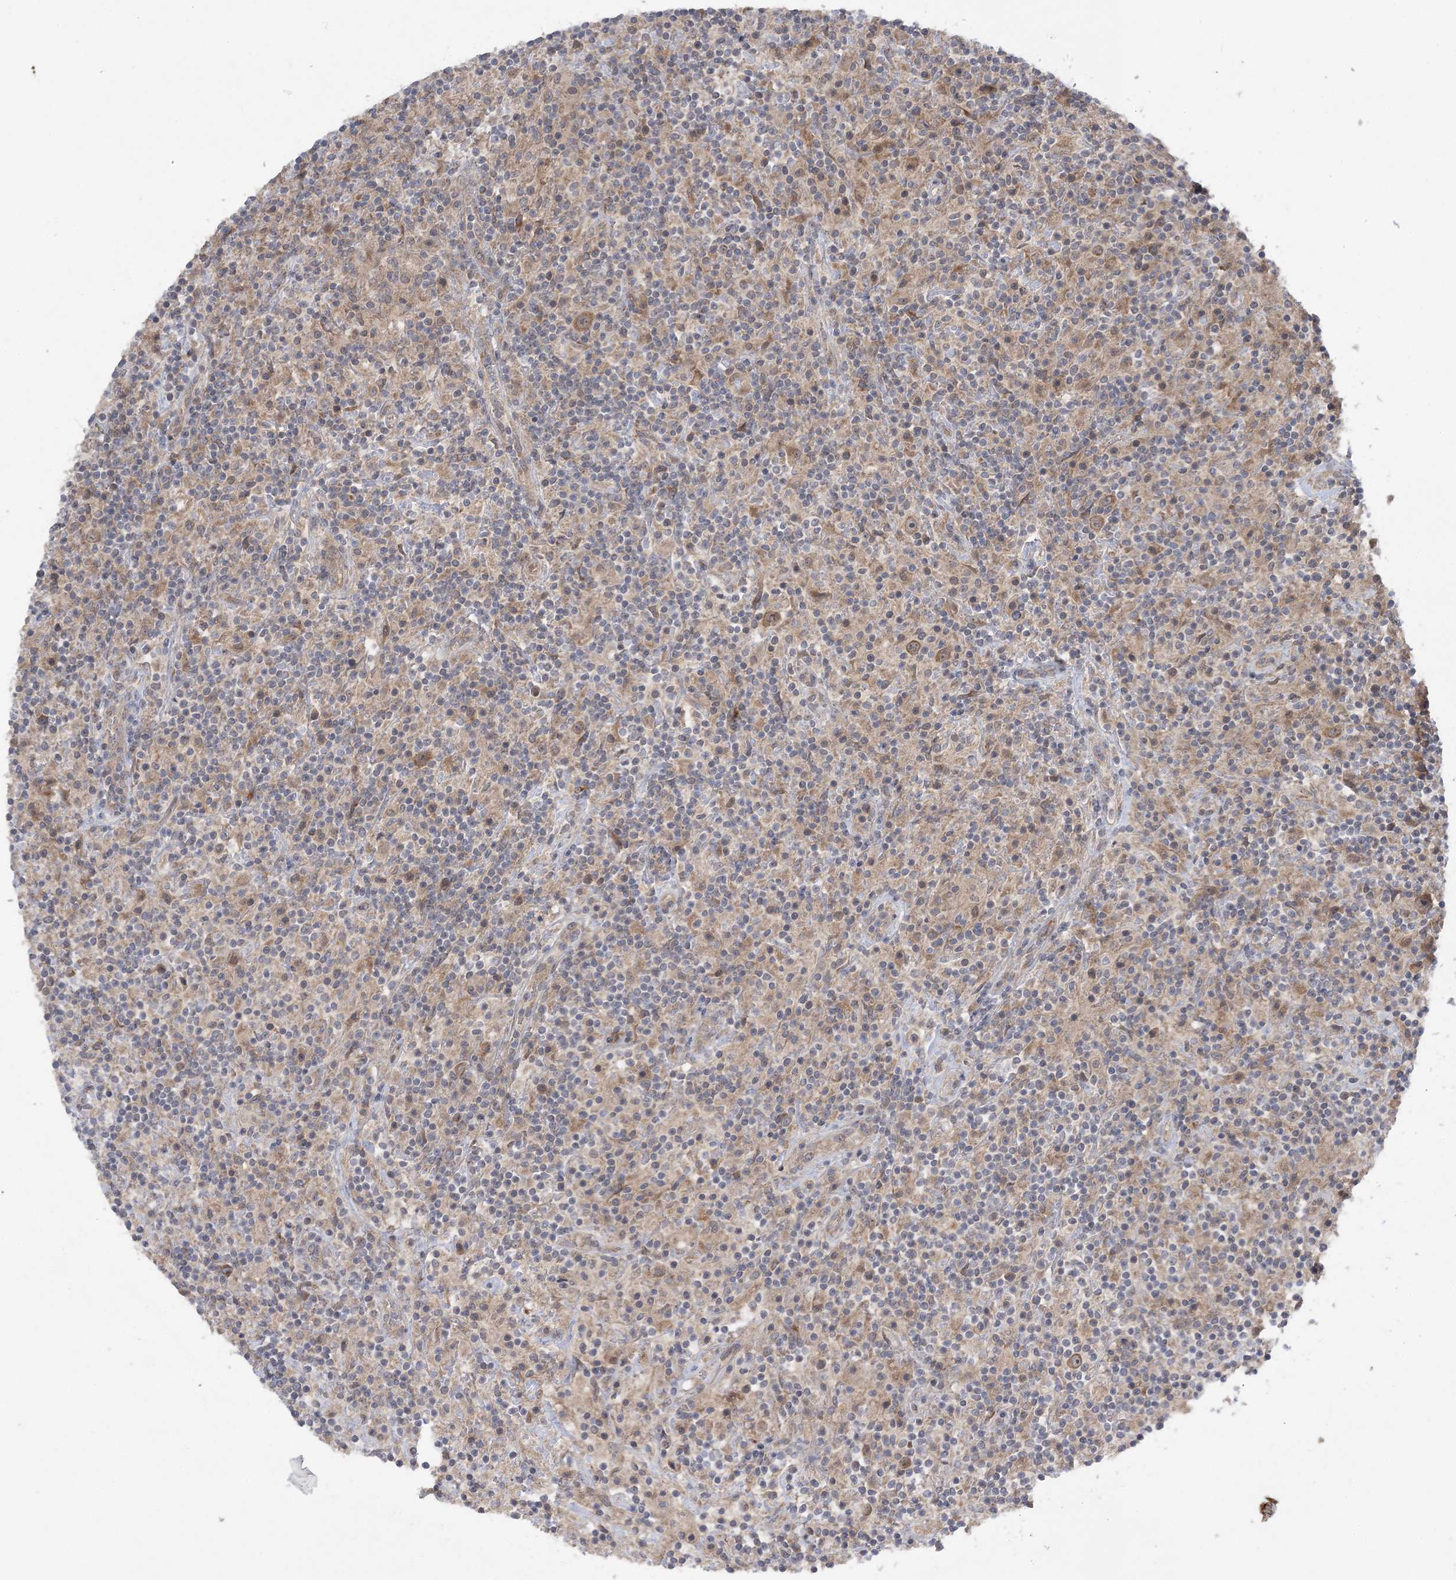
{"staining": {"intensity": "moderate", "quantity": ">75%", "location": "cytoplasmic/membranous"}, "tissue": "lymphoma", "cell_type": "Tumor cells", "image_type": "cancer", "snomed": [{"axis": "morphology", "description": "Hodgkin's disease, NOS"}, {"axis": "topography", "description": "Lymph node"}], "caption": "Immunohistochemistry of human lymphoma demonstrates medium levels of moderate cytoplasmic/membranous positivity in about >75% of tumor cells.", "gene": "MMADHC", "patient": {"sex": "male", "age": 70}}